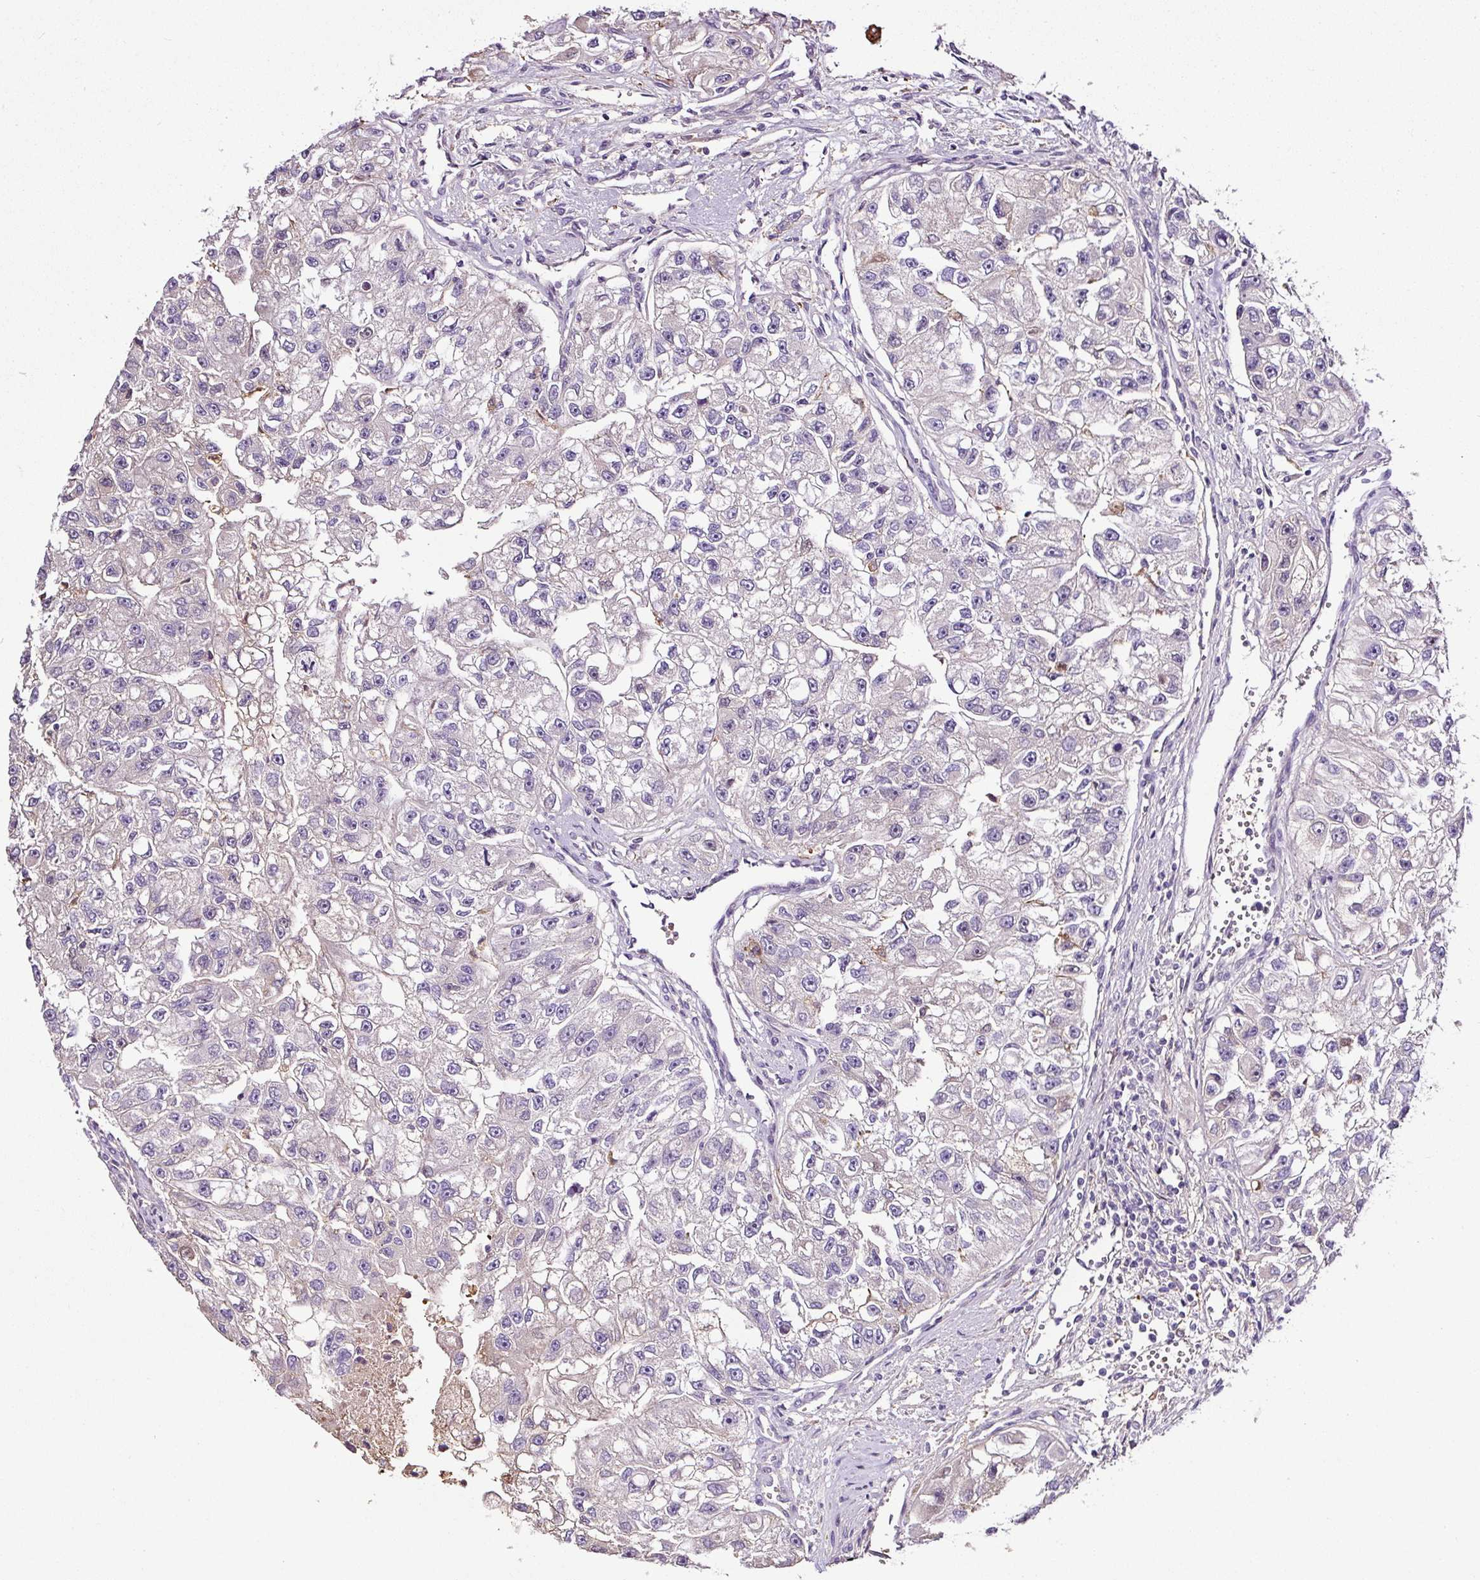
{"staining": {"intensity": "negative", "quantity": "none", "location": "none"}, "tissue": "renal cancer", "cell_type": "Tumor cells", "image_type": "cancer", "snomed": [{"axis": "morphology", "description": "Adenocarcinoma, NOS"}, {"axis": "topography", "description": "Kidney"}], "caption": "Immunohistochemistry photomicrograph of neoplastic tissue: human renal cancer (adenocarcinoma) stained with DAB displays no significant protein staining in tumor cells. Brightfield microscopy of IHC stained with DAB (brown) and hematoxylin (blue), captured at high magnification.", "gene": "LRRC24", "patient": {"sex": "male", "age": 63}}